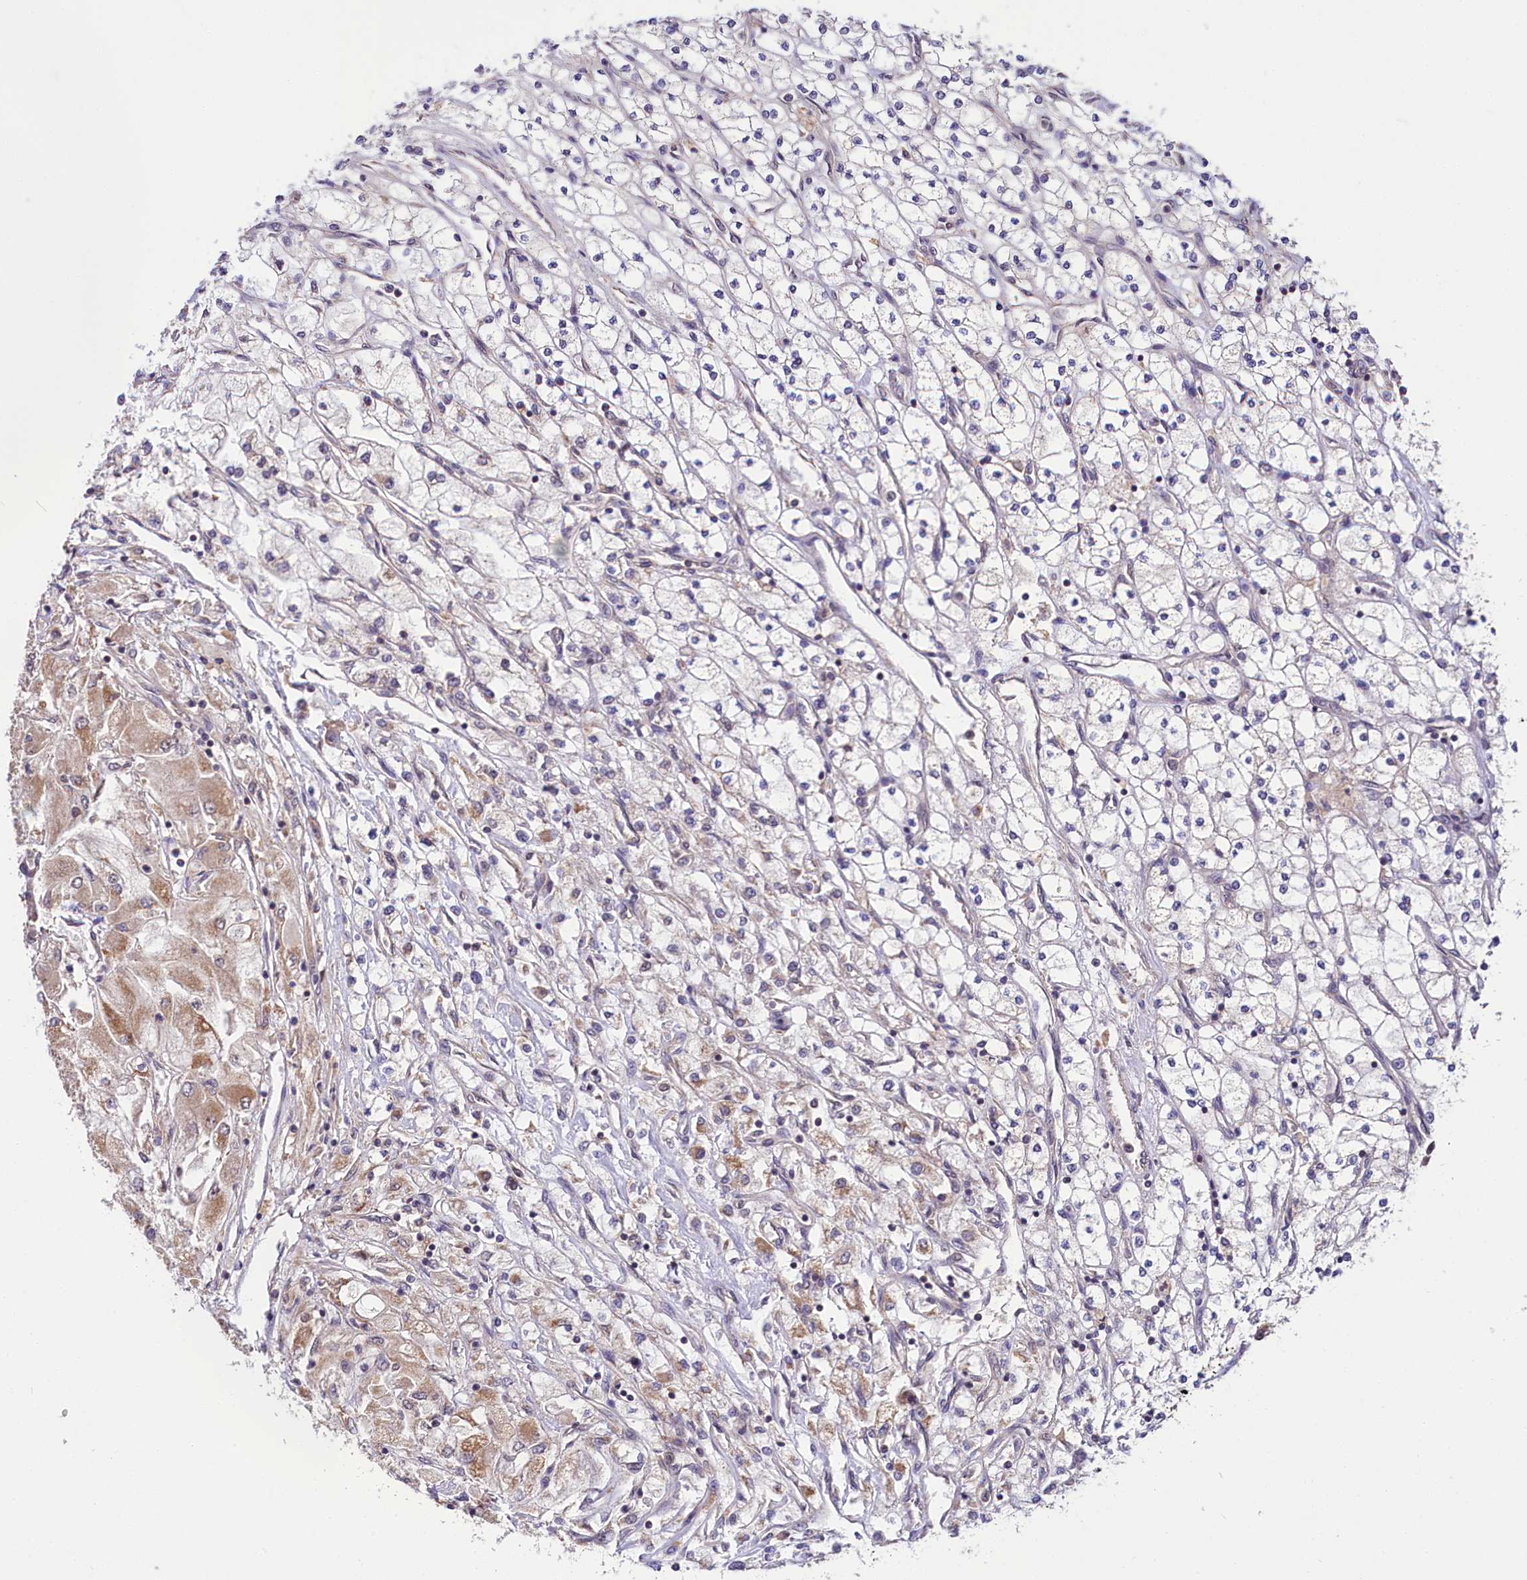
{"staining": {"intensity": "moderate", "quantity": "<25%", "location": "cytoplasmic/membranous"}, "tissue": "renal cancer", "cell_type": "Tumor cells", "image_type": "cancer", "snomed": [{"axis": "morphology", "description": "Adenocarcinoma, NOS"}, {"axis": "topography", "description": "Kidney"}], "caption": "Immunohistochemical staining of renal cancer (adenocarcinoma) shows low levels of moderate cytoplasmic/membranous protein expression in approximately <25% of tumor cells.", "gene": "UBE3A", "patient": {"sex": "male", "age": 80}}